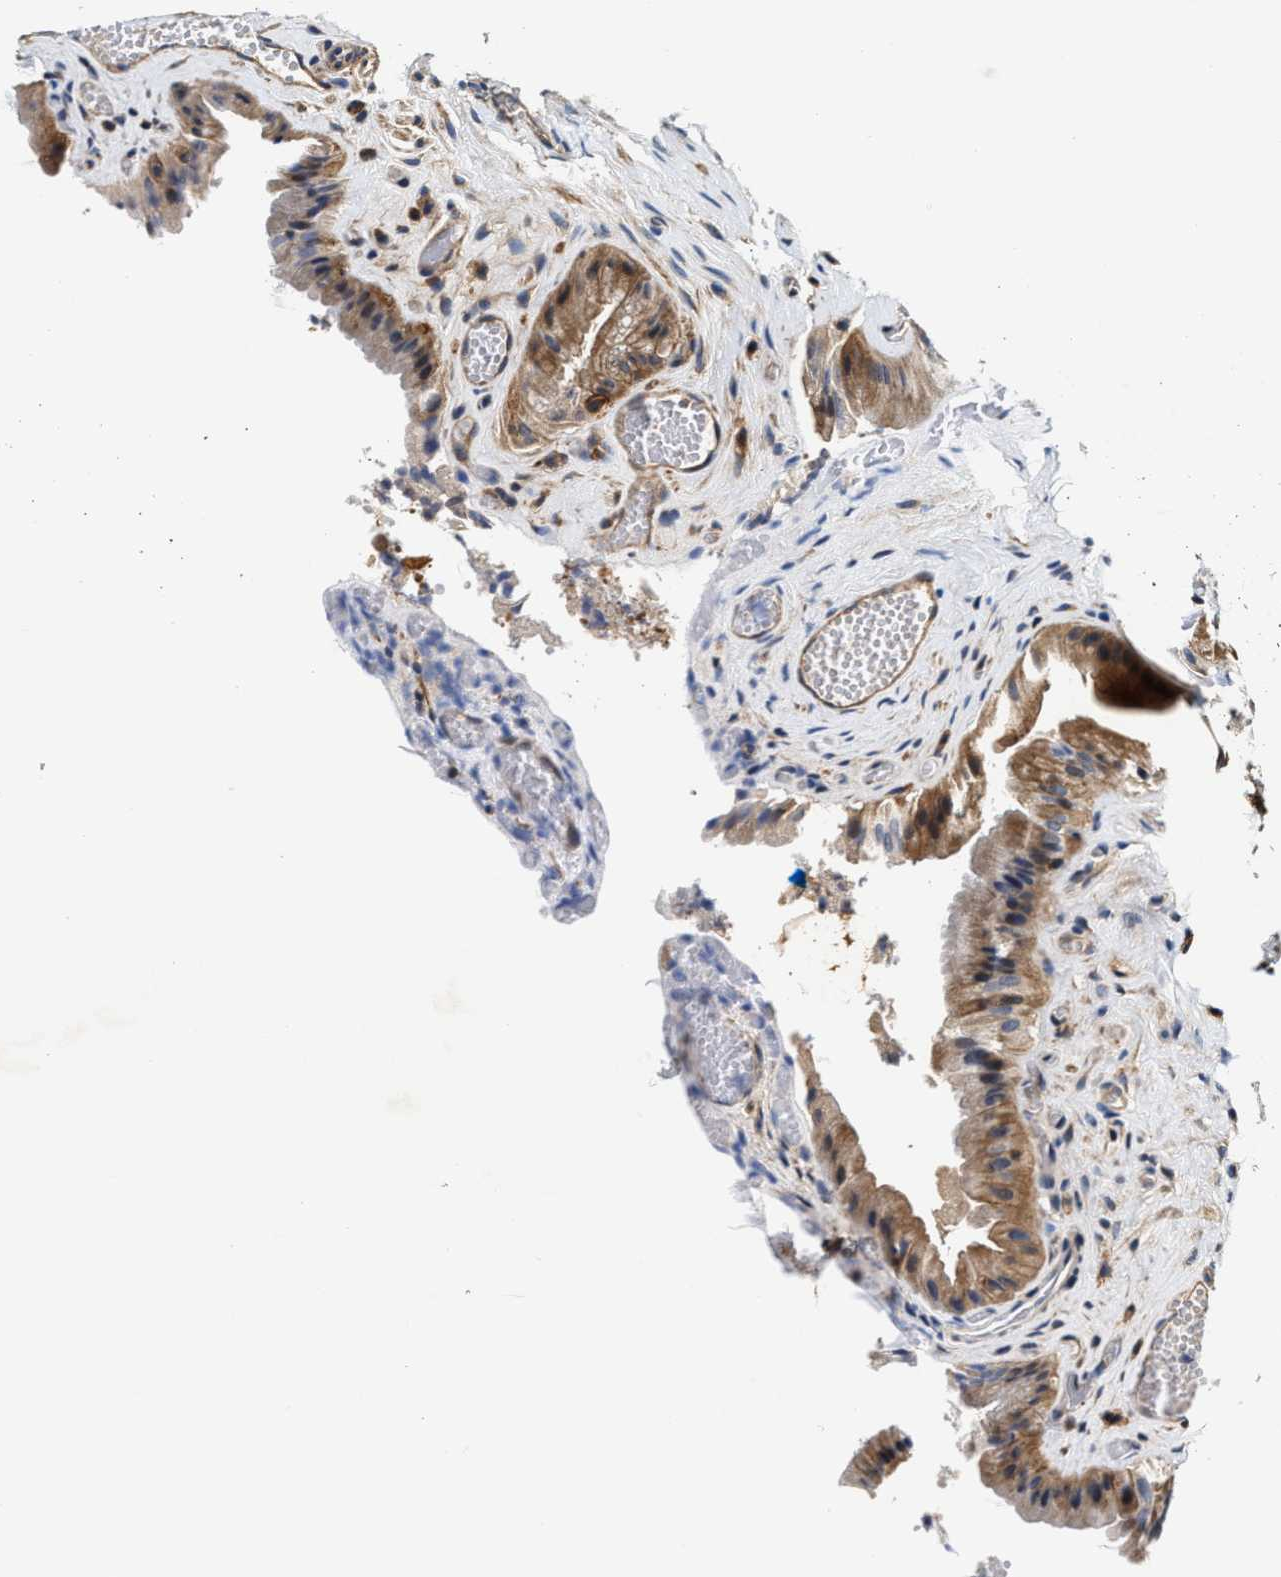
{"staining": {"intensity": "moderate", "quantity": ">75%", "location": "cytoplasmic/membranous"}, "tissue": "gallbladder", "cell_type": "Glandular cells", "image_type": "normal", "snomed": [{"axis": "morphology", "description": "Normal tissue, NOS"}, {"axis": "topography", "description": "Gallbladder"}], "caption": "Protein expression analysis of benign gallbladder demonstrates moderate cytoplasmic/membranous expression in approximately >75% of glandular cells. (IHC, brightfield microscopy, high magnification).", "gene": "TEX2", "patient": {"sex": "male", "age": 49}}